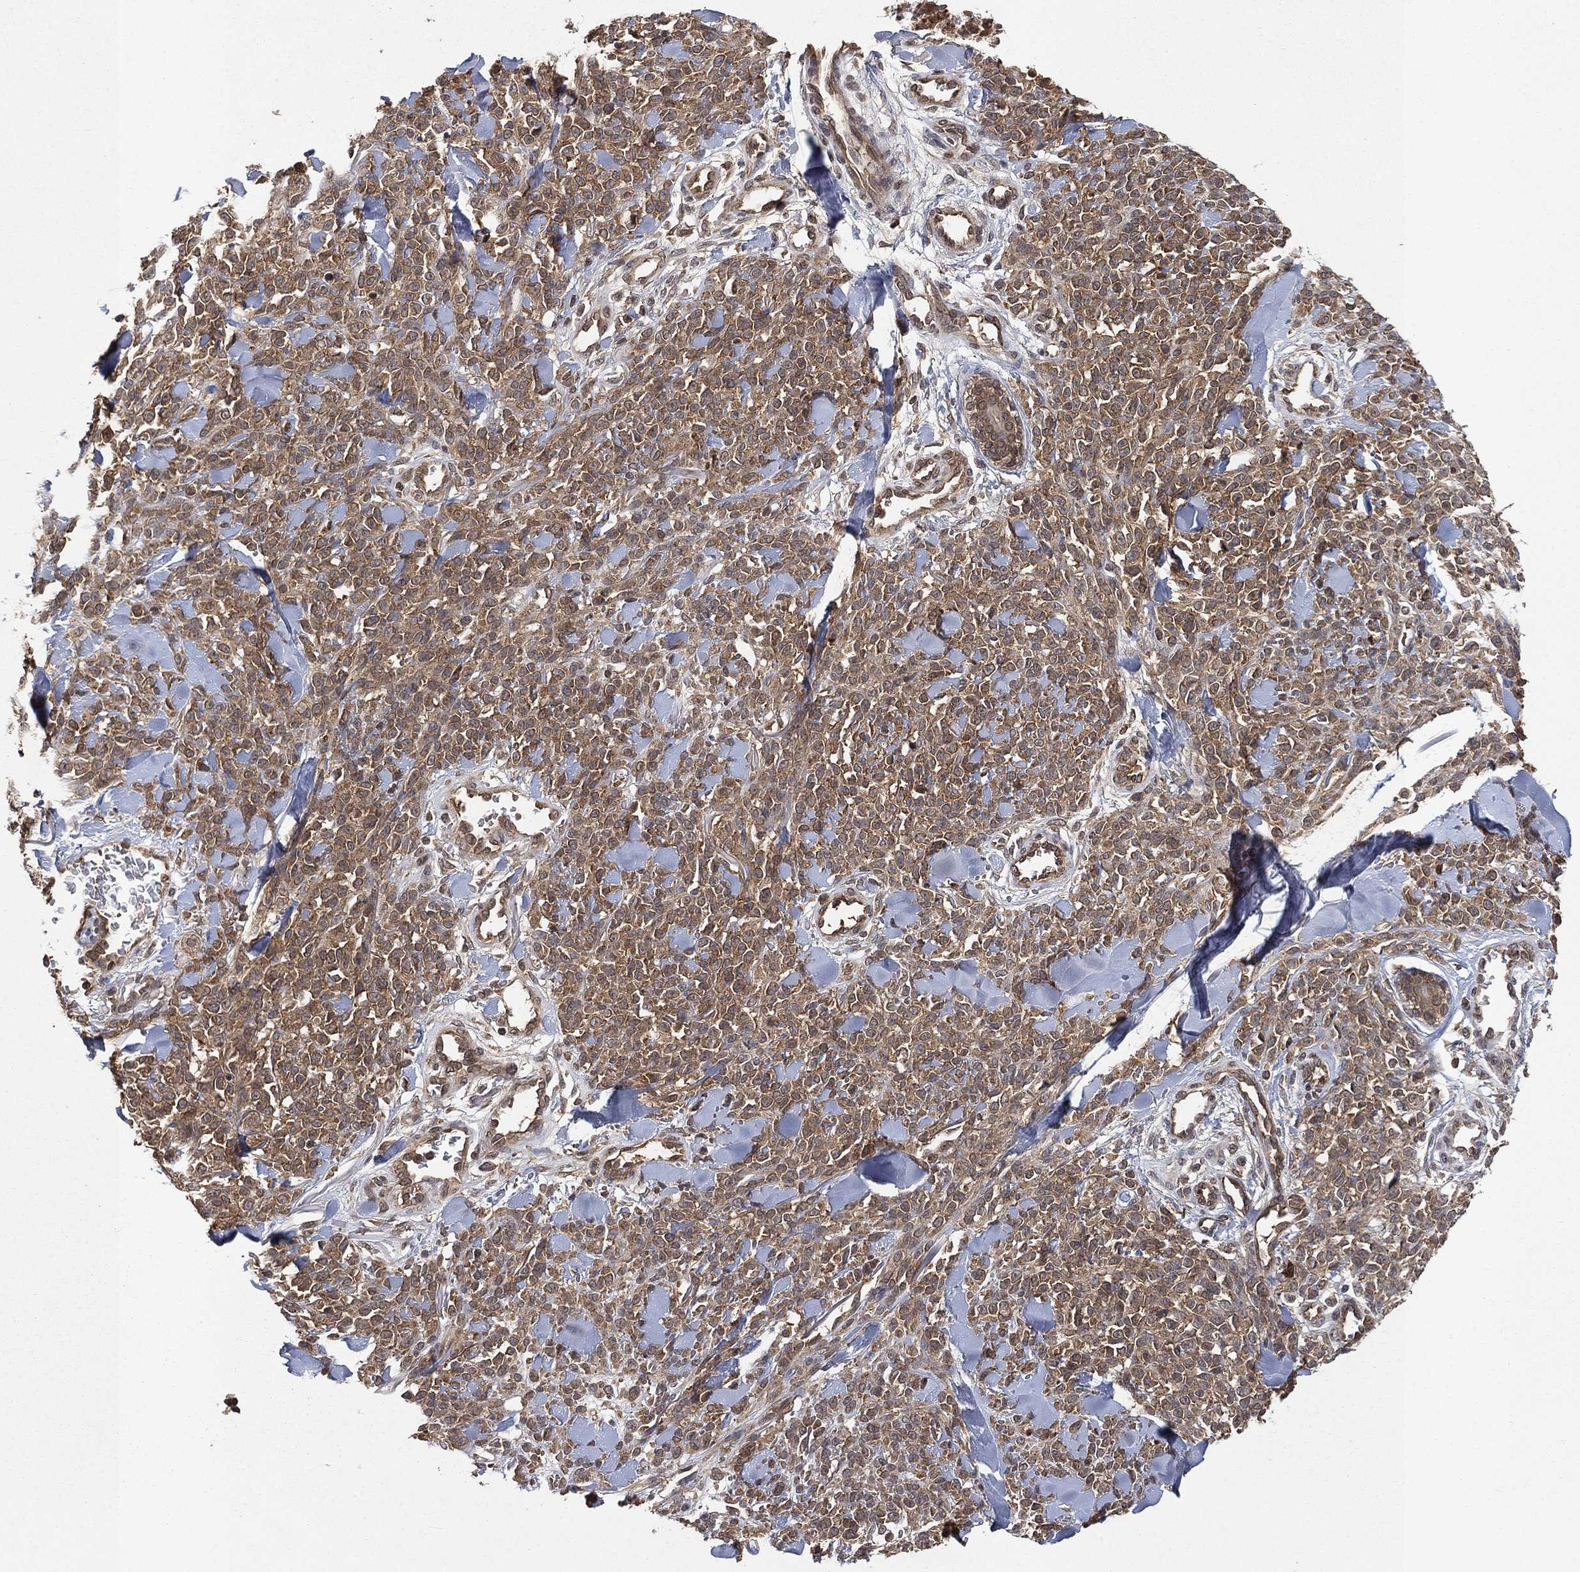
{"staining": {"intensity": "moderate", "quantity": ">75%", "location": "cytoplasmic/membranous"}, "tissue": "melanoma", "cell_type": "Tumor cells", "image_type": "cancer", "snomed": [{"axis": "morphology", "description": "Malignant melanoma, NOS"}, {"axis": "topography", "description": "Skin"}, {"axis": "topography", "description": "Skin of trunk"}], "caption": "Moderate cytoplasmic/membranous protein positivity is appreciated in about >75% of tumor cells in melanoma.", "gene": "UBA5", "patient": {"sex": "male", "age": 74}}